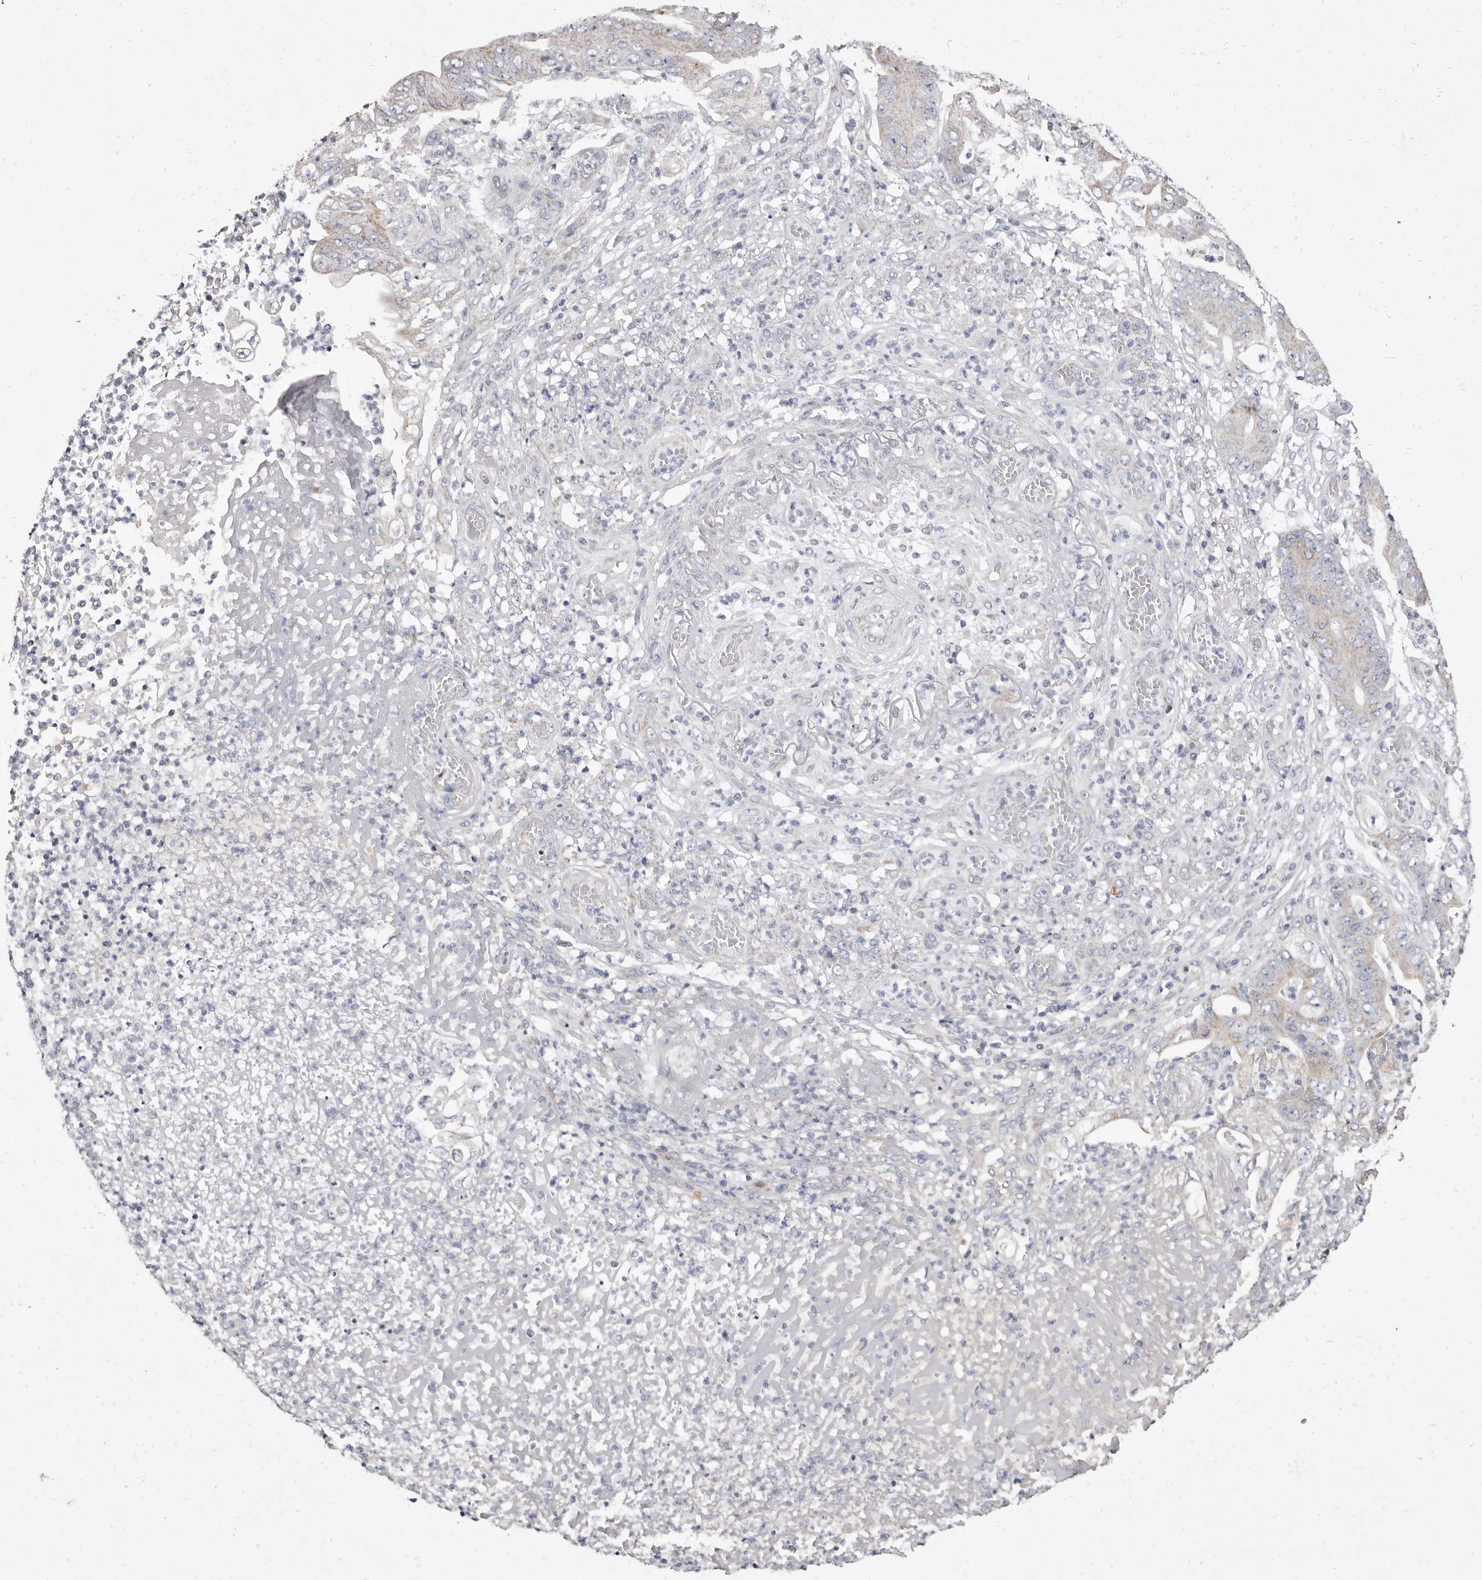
{"staining": {"intensity": "negative", "quantity": "none", "location": "none"}, "tissue": "stomach cancer", "cell_type": "Tumor cells", "image_type": "cancer", "snomed": [{"axis": "morphology", "description": "Adenocarcinoma, NOS"}, {"axis": "topography", "description": "Stomach"}], "caption": "Tumor cells show no significant positivity in stomach cancer (adenocarcinoma).", "gene": "CYP2E1", "patient": {"sex": "female", "age": 73}}